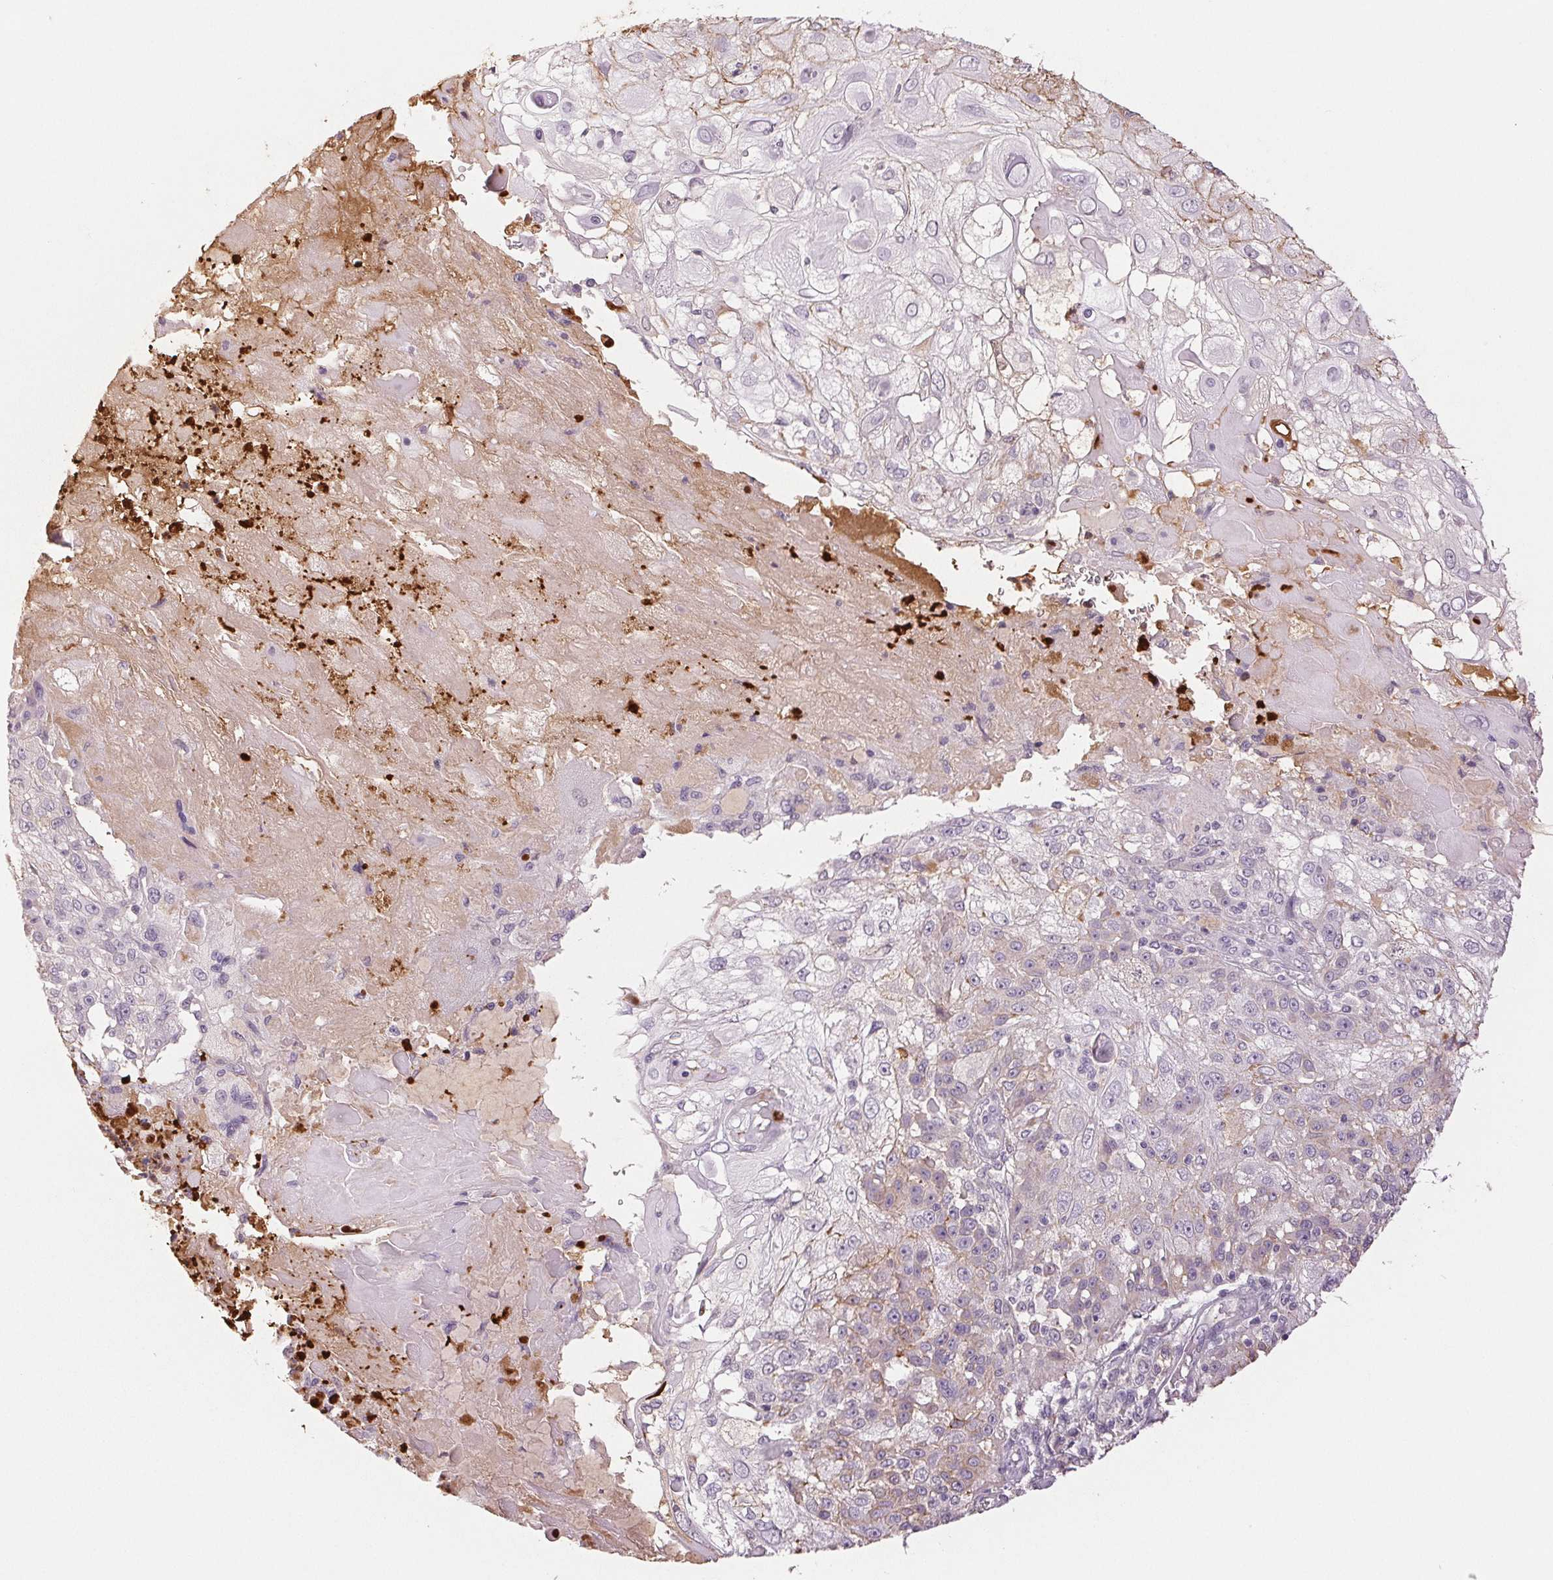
{"staining": {"intensity": "moderate", "quantity": "<25%", "location": "cytoplasmic/membranous"}, "tissue": "skin cancer", "cell_type": "Tumor cells", "image_type": "cancer", "snomed": [{"axis": "morphology", "description": "Normal tissue, NOS"}, {"axis": "morphology", "description": "Squamous cell carcinoma, NOS"}, {"axis": "topography", "description": "Skin"}], "caption": "Immunohistochemistry (DAB) staining of squamous cell carcinoma (skin) exhibits moderate cytoplasmic/membranous protein positivity in approximately <25% of tumor cells.", "gene": "LTF", "patient": {"sex": "female", "age": 83}}